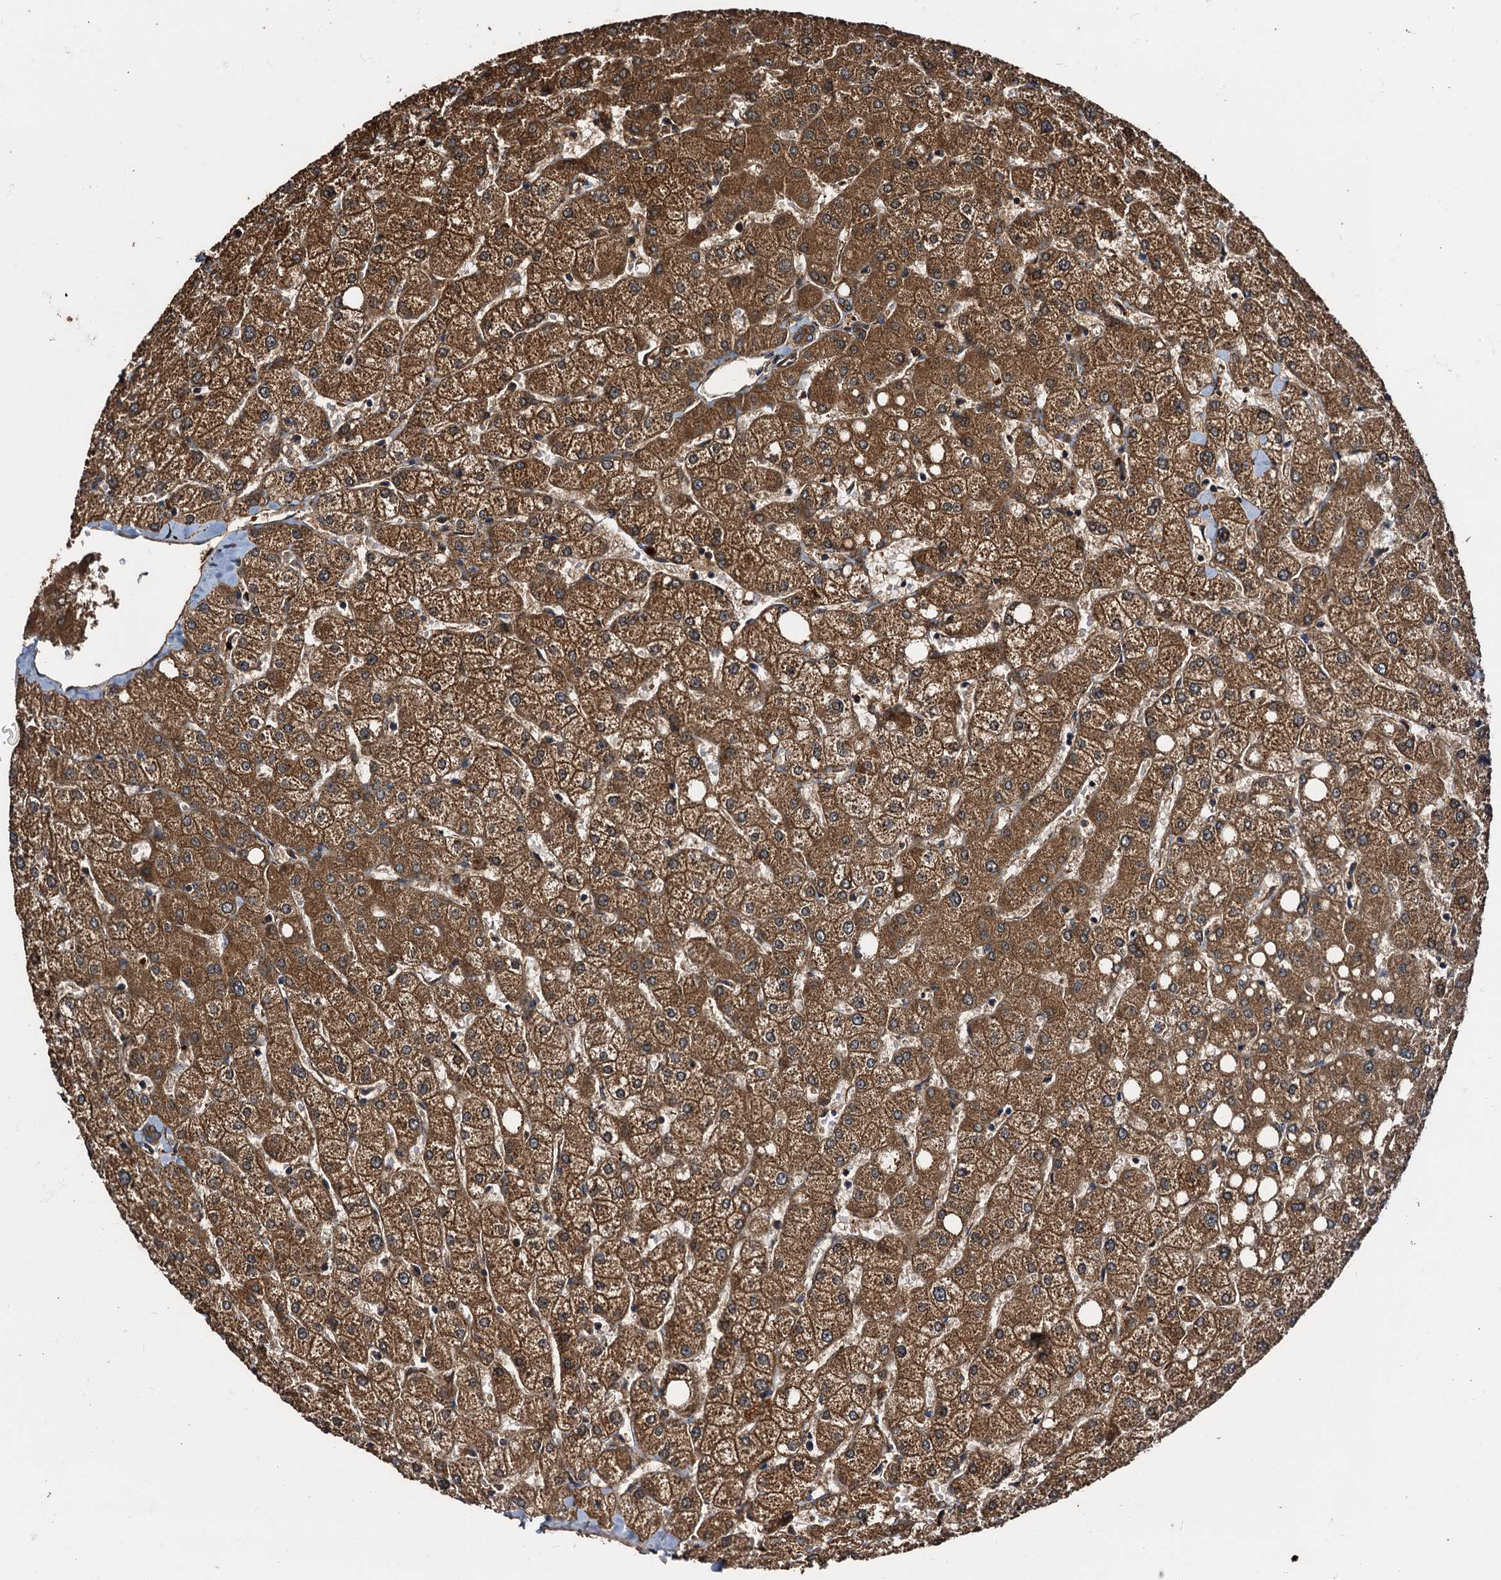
{"staining": {"intensity": "moderate", "quantity": ">75%", "location": "cytoplasmic/membranous"}, "tissue": "liver", "cell_type": "Cholangiocytes", "image_type": "normal", "snomed": [{"axis": "morphology", "description": "Normal tissue, NOS"}, {"axis": "topography", "description": "Liver"}], "caption": "Liver stained for a protein exhibits moderate cytoplasmic/membranous positivity in cholangiocytes.", "gene": "PEX5", "patient": {"sex": "female", "age": 54}}